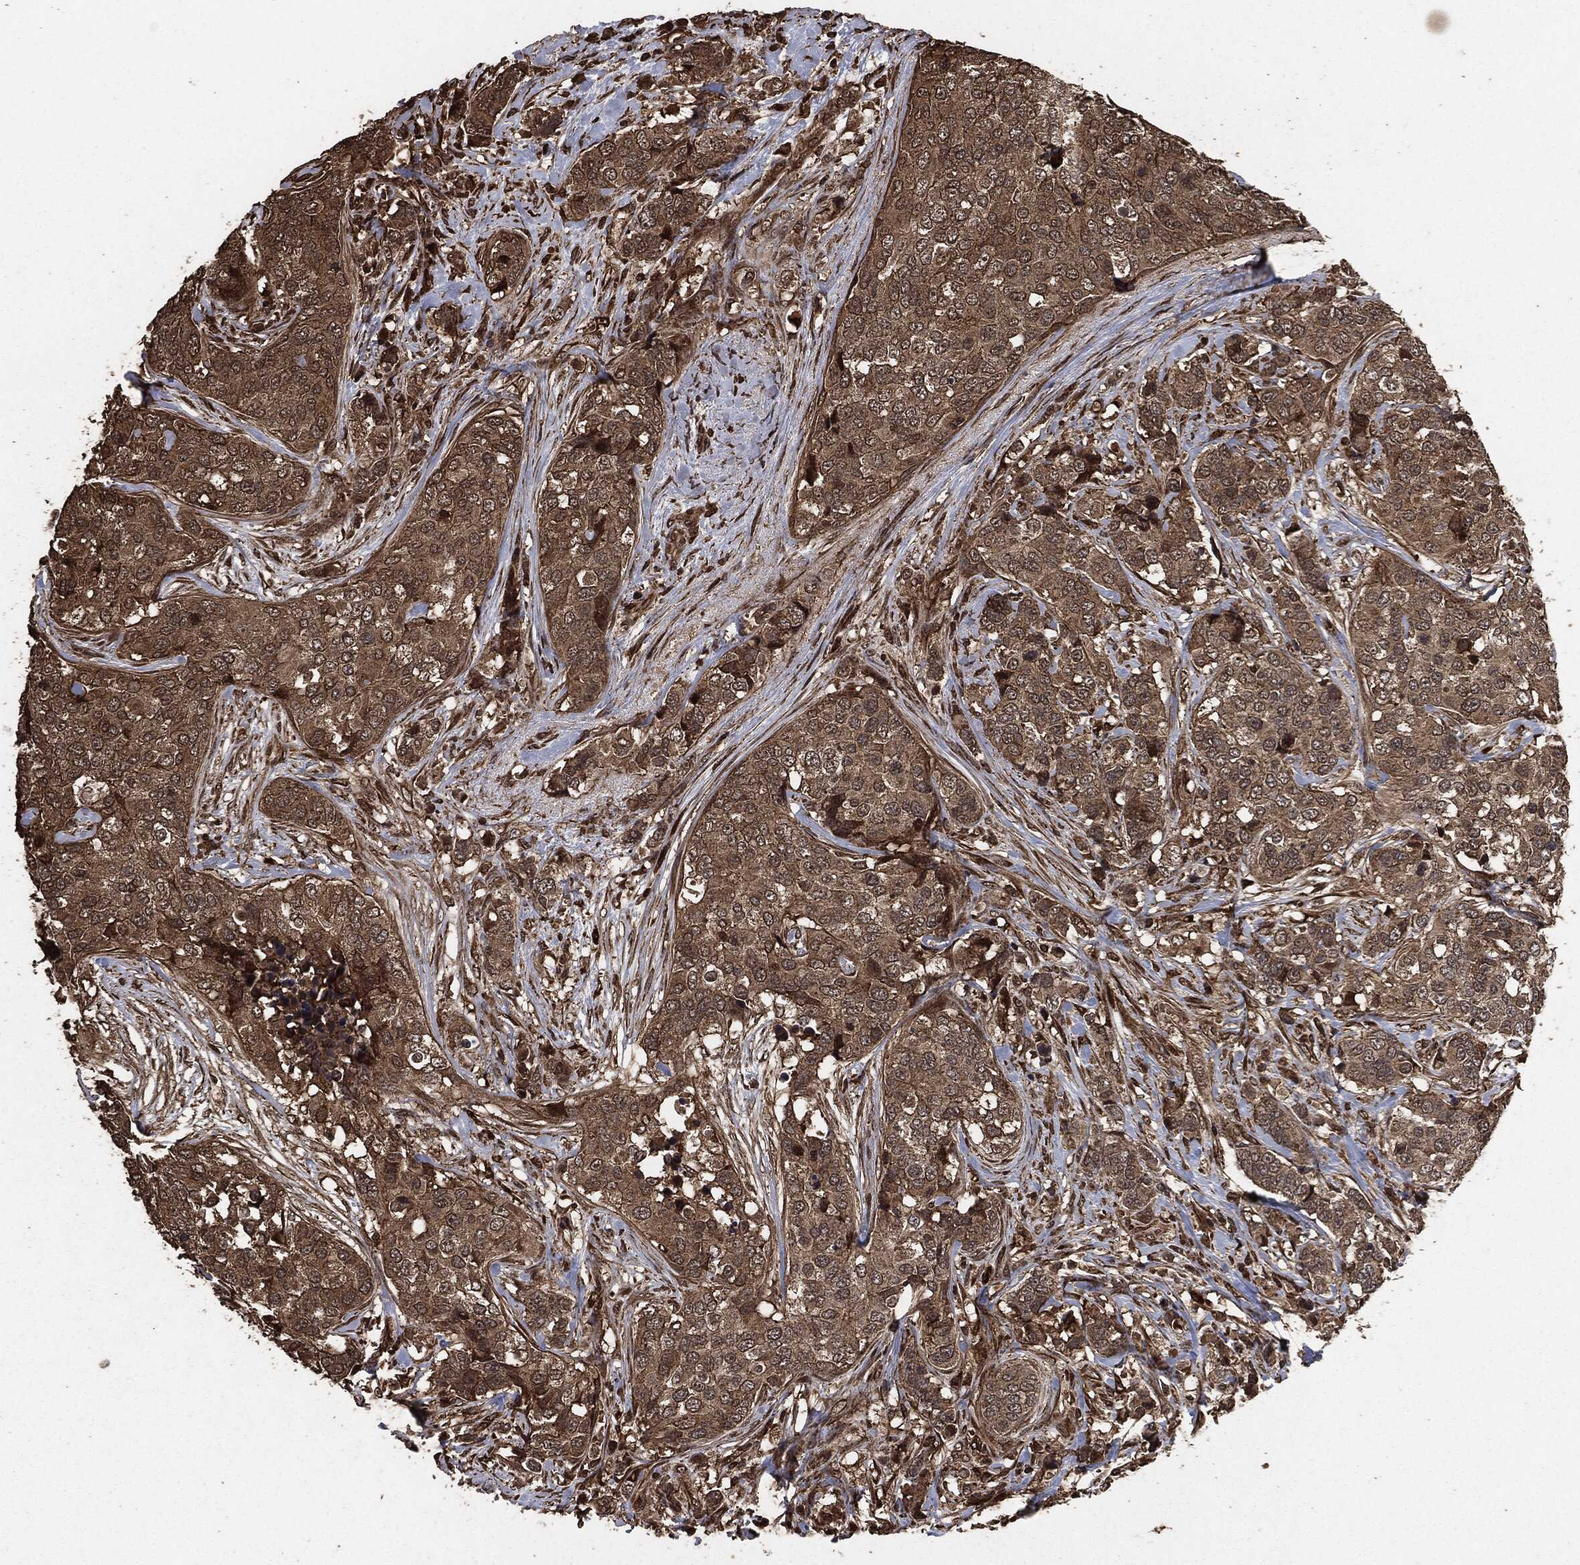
{"staining": {"intensity": "strong", "quantity": "<25%", "location": "cytoplasmic/membranous,nuclear"}, "tissue": "breast cancer", "cell_type": "Tumor cells", "image_type": "cancer", "snomed": [{"axis": "morphology", "description": "Lobular carcinoma"}, {"axis": "topography", "description": "Breast"}], "caption": "Strong cytoplasmic/membranous and nuclear expression is present in about <25% of tumor cells in lobular carcinoma (breast).", "gene": "EGFR", "patient": {"sex": "female", "age": 59}}